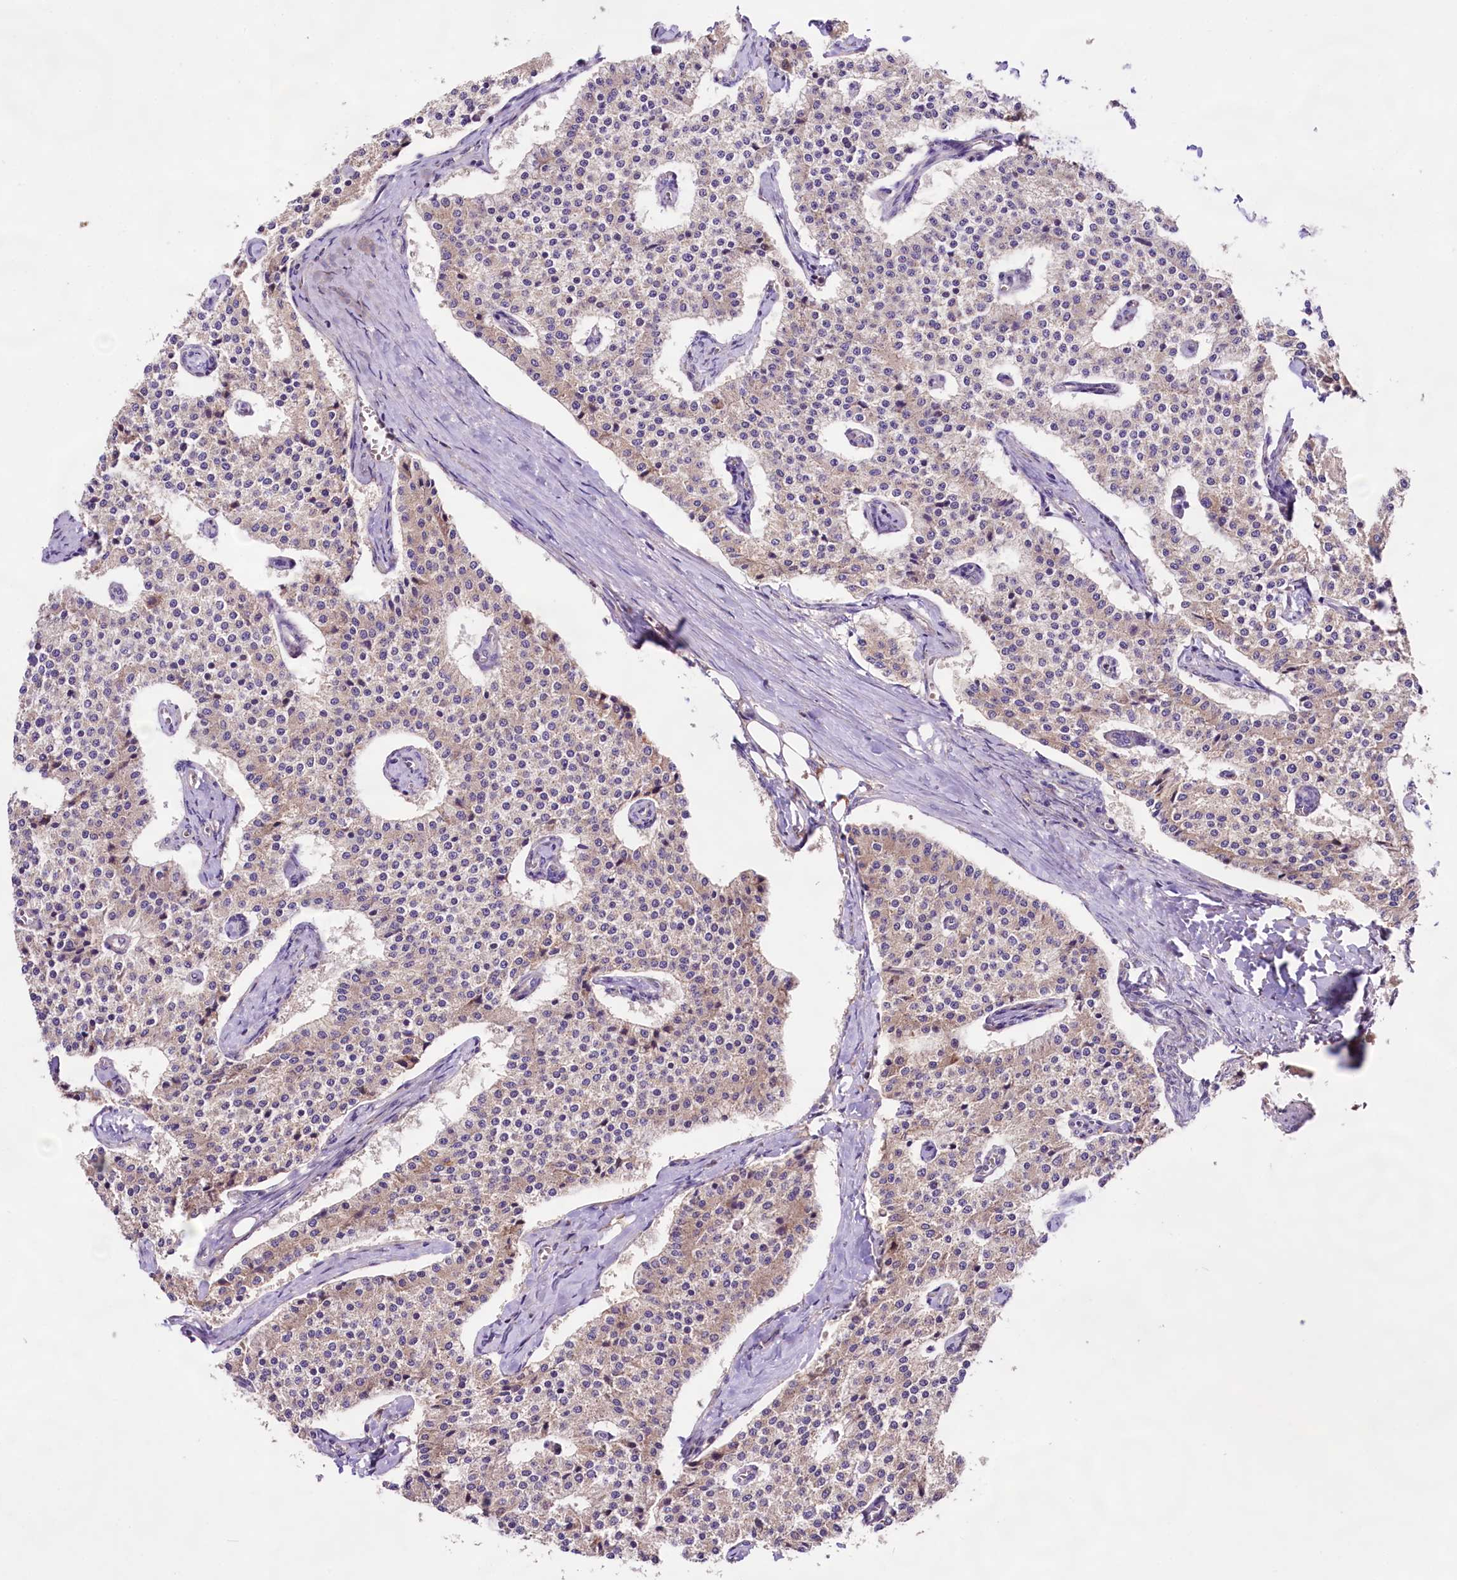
{"staining": {"intensity": "negative", "quantity": "none", "location": "none"}, "tissue": "carcinoid", "cell_type": "Tumor cells", "image_type": "cancer", "snomed": [{"axis": "morphology", "description": "Carcinoid, malignant, NOS"}, {"axis": "topography", "description": "Colon"}], "caption": "Tumor cells are negative for protein expression in human carcinoid.", "gene": "DMXL2", "patient": {"sex": "female", "age": 52}}